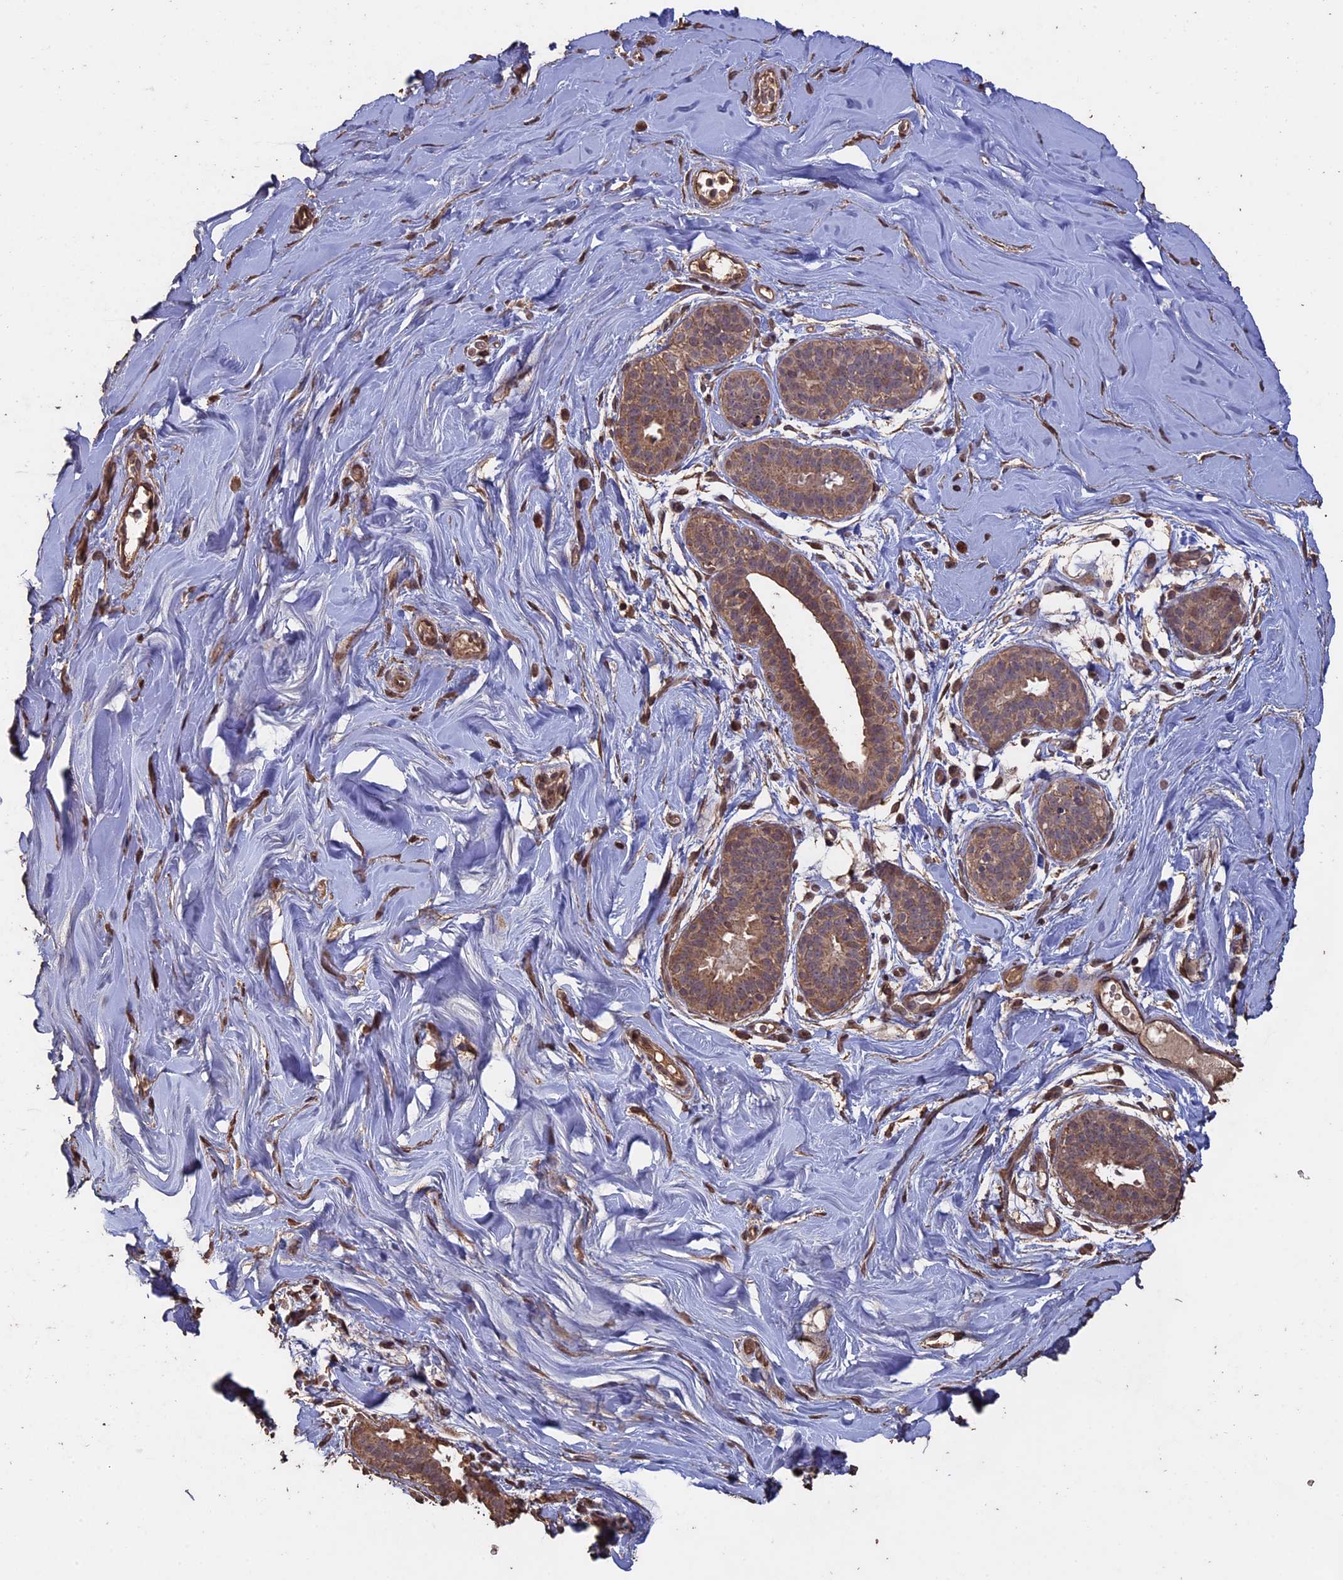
{"staining": {"intensity": "moderate", "quantity": ">75%", "location": "cytoplasmic/membranous"}, "tissue": "adipose tissue", "cell_type": "Adipocytes", "image_type": "normal", "snomed": [{"axis": "morphology", "description": "Normal tissue, NOS"}, {"axis": "topography", "description": "Breast"}], "caption": "Adipose tissue stained for a protein shows moderate cytoplasmic/membranous positivity in adipocytes. (DAB = brown stain, brightfield microscopy at high magnification).", "gene": "HUNK", "patient": {"sex": "female", "age": 26}}